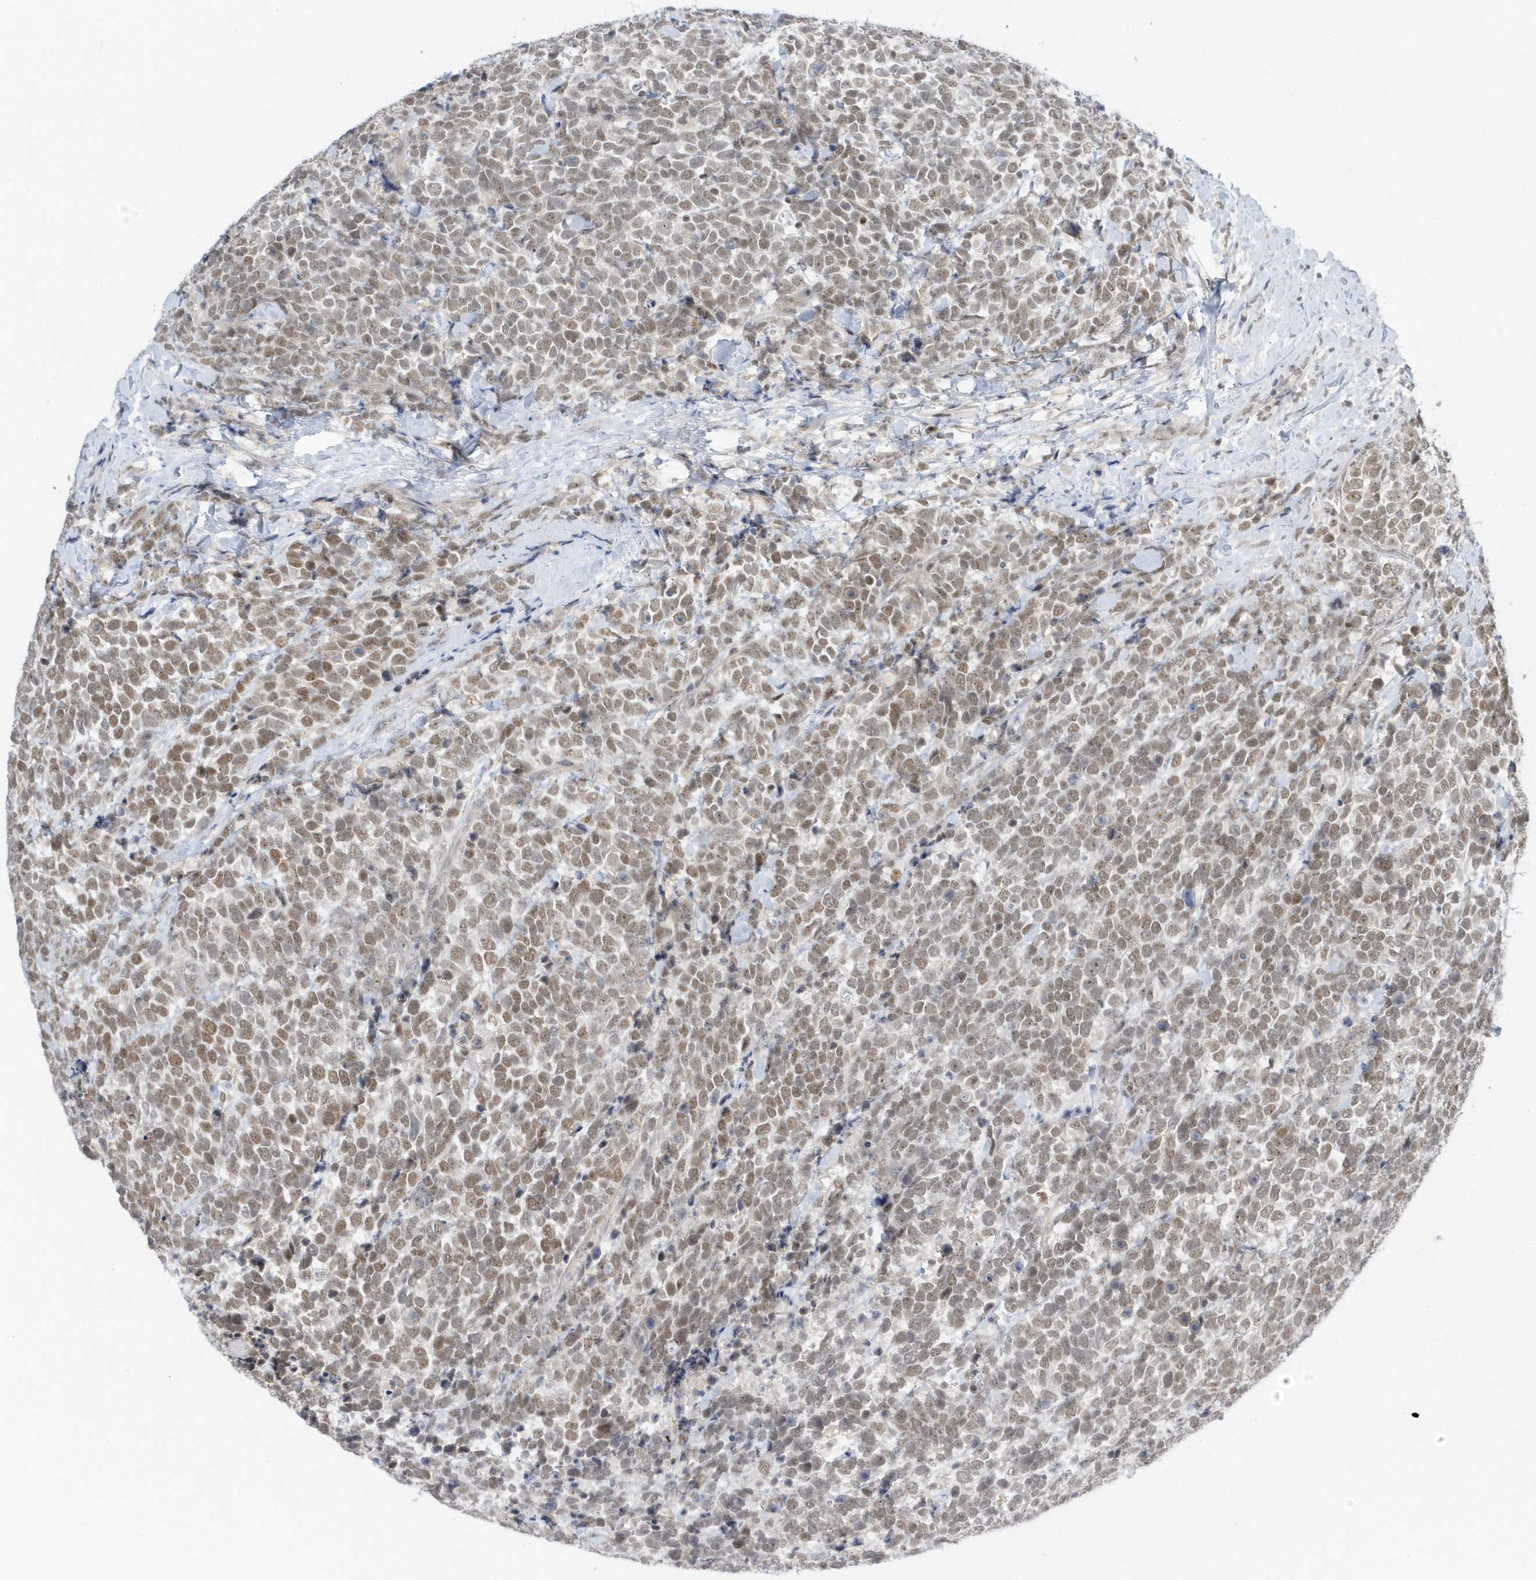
{"staining": {"intensity": "moderate", "quantity": "25%-75%", "location": "nuclear"}, "tissue": "urothelial cancer", "cell_type": "Tumor cells", "image_type": "cancer", "snomed": [{"axis": "morphology", "description": "Urothelial carcinoma, High grade"}, {"axis": "topography", "description": "Urinary bladder"}], "caption": "Protein expression analysis of human urothelial carcinoma (high-grade) reveals moderate nuclear expression in approximately 25%-75% of tumor cells. The staining was performed using DAB (3,3'-diaminobenzidine), with brown indicating positive protein expression. Nuclei are stained blue with hematoxylin.", "gene": "ZNF740", "patient": {"sex": "female", "age": 82}}